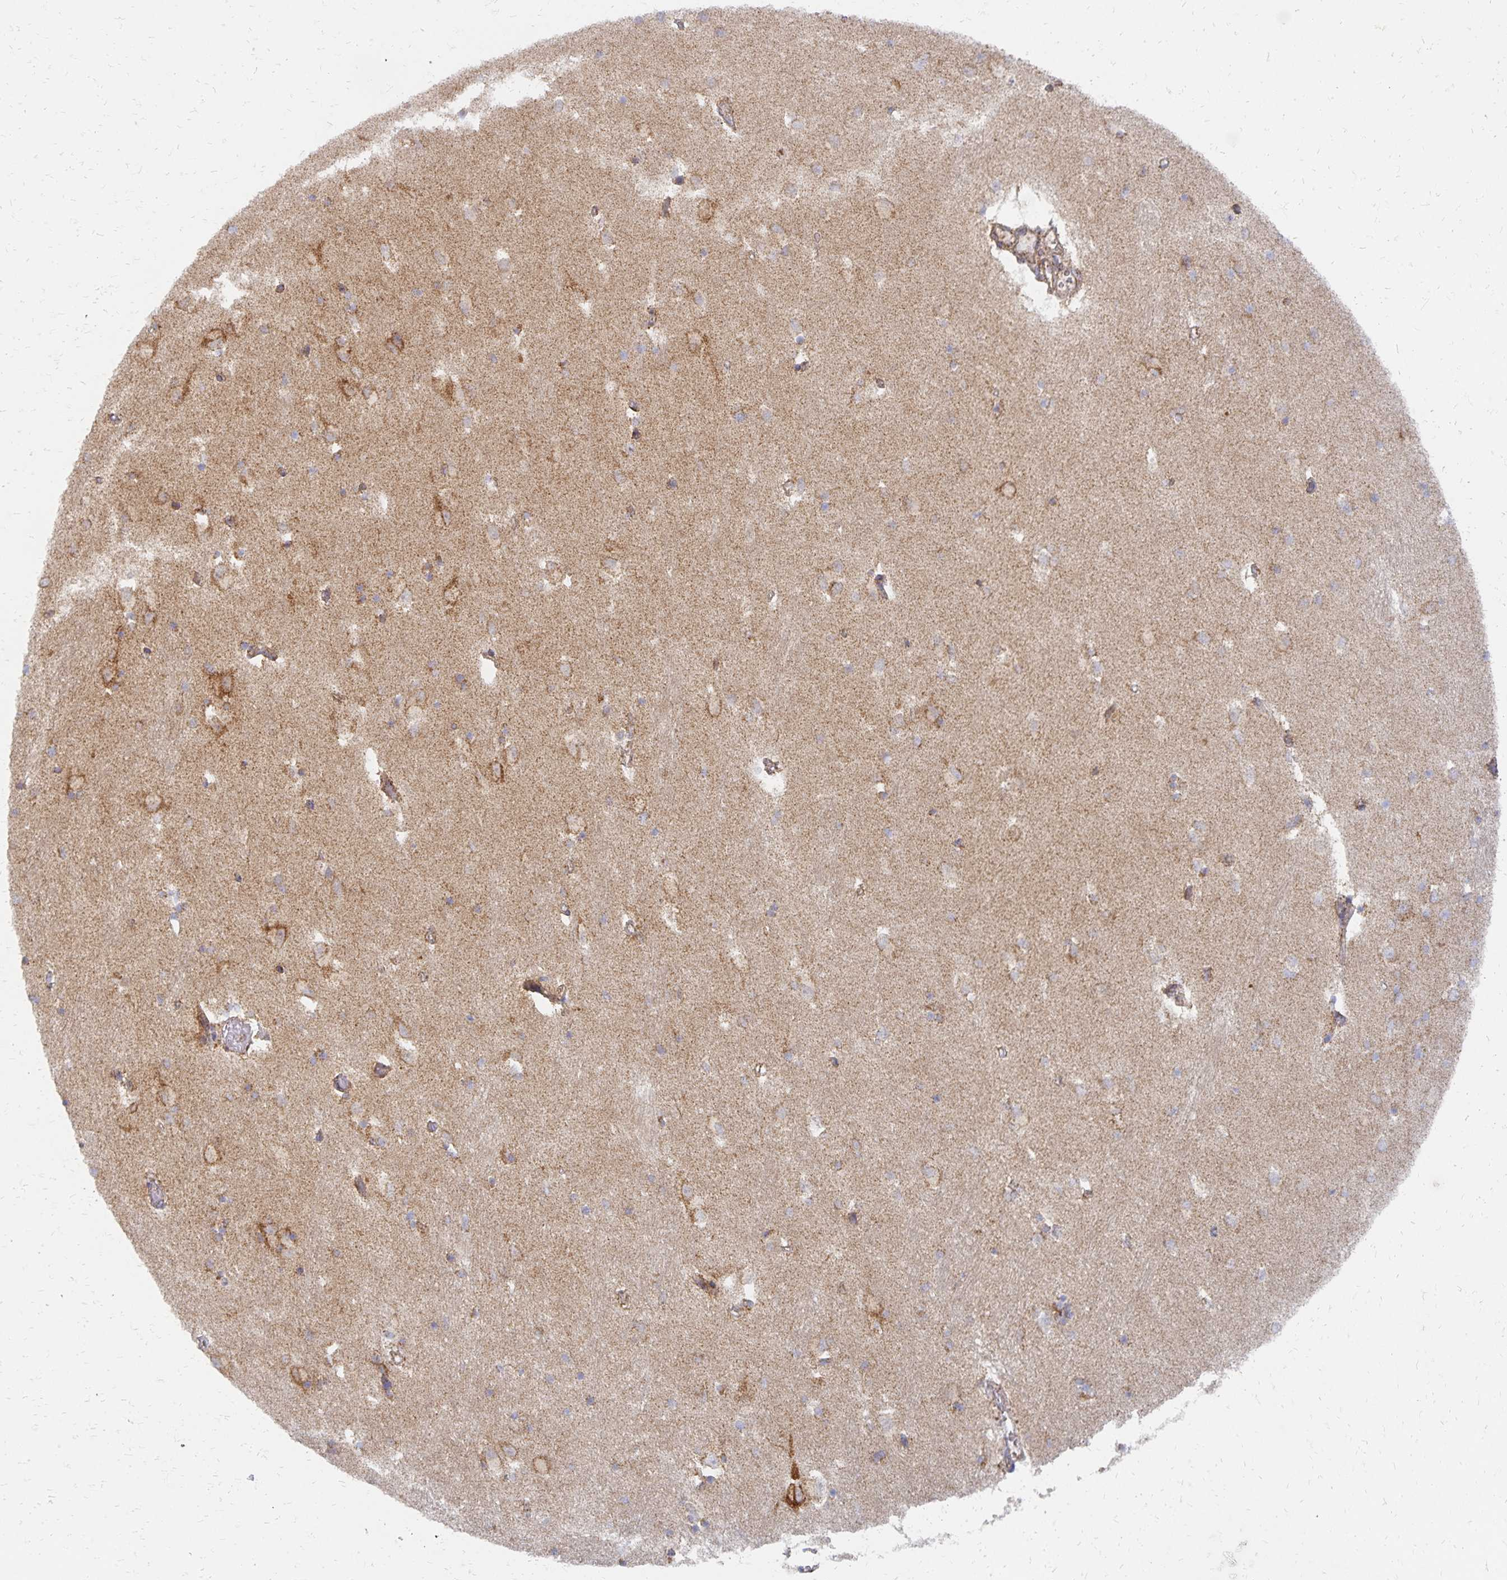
{"staining": {"intensity": "moderate", "quantity": "<25%", "location": "cytoplasmic/membranous"}, "tissue": "caudate", "cell_type": "Glial cells", "image_type": "normal", "snomed": [{"axis": "morphology", "description": "Normal tissue, NOS"}, {"axis": "topography", "description": "Lateral ventricle wall"}, {"axis": "topography", "description": "Hippocampus"}], "caption": "Benign caudate shows moderate cytoplasmic/membranous expression in approximately <25% of glial cells, visualized by immunohistochemistry.", "gene": "STOML2", "patient": {"sex": "female", "age": 63}}